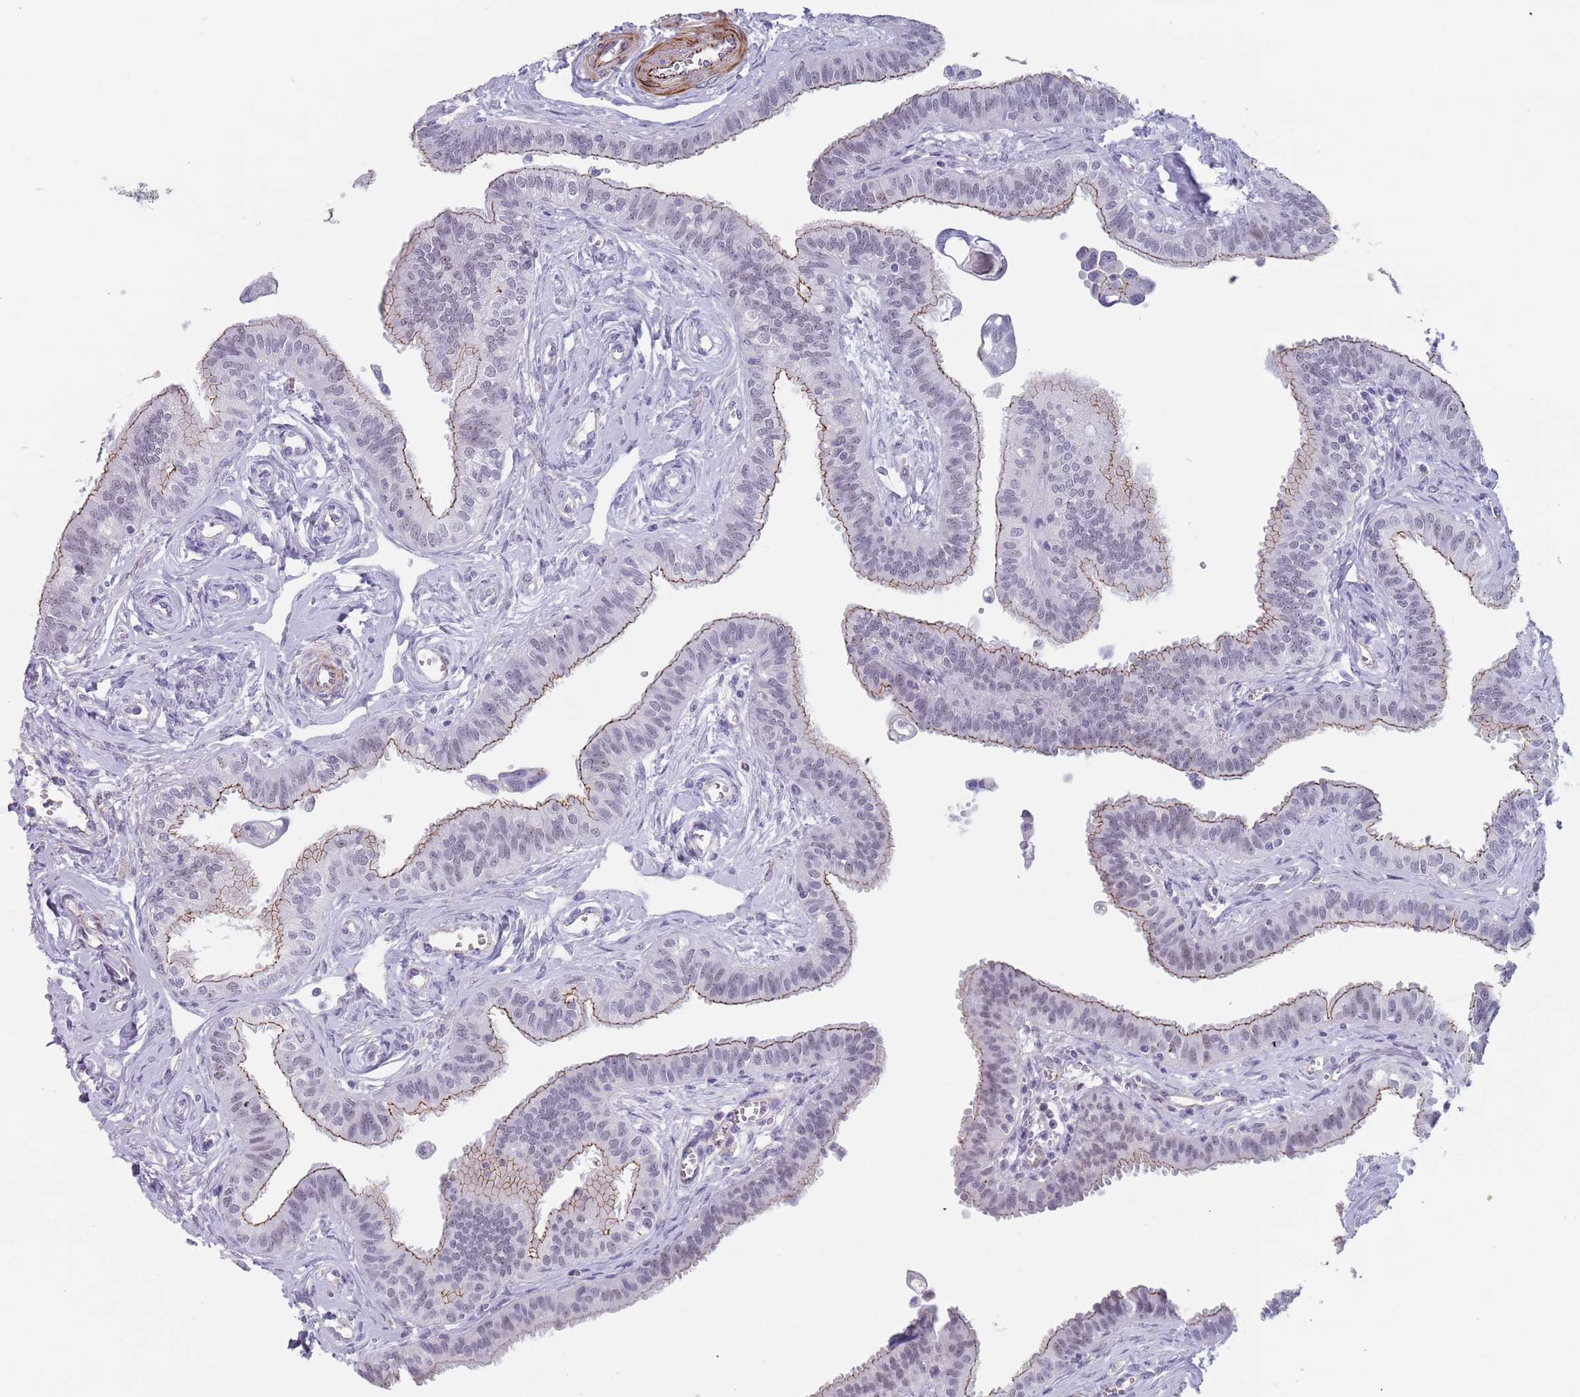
{"staining": {"intensity": "moderate", "quantity": "25%-75%", "location": "cytoplasmic/membranous,nuclear"}, "tissue": "fallopian tube", "cell_type": "Glandular cells", "image_type": "normal", "snomed": [{"axis": "morphology", "description": "Normal tissue, NOS"}, {"axis": "morphology", "description": "Carcinoma, NOS"}, {"axis": "topography", "description": "Fallopian tube"}, {"axis": "topography", "description": "Ovary"}], "caption": "Fallopian tube stained with DAB immunohistochemistry demonstrates medium levels of moderate cytoplasmic/membranous,nuclear staining in about 25%-75% of glandular cells. (brown staining indicates protein expression, while blue staining denotes nuclei).", "gene": "OR5A2", "patient": {"sex": "female", "age": 59}}